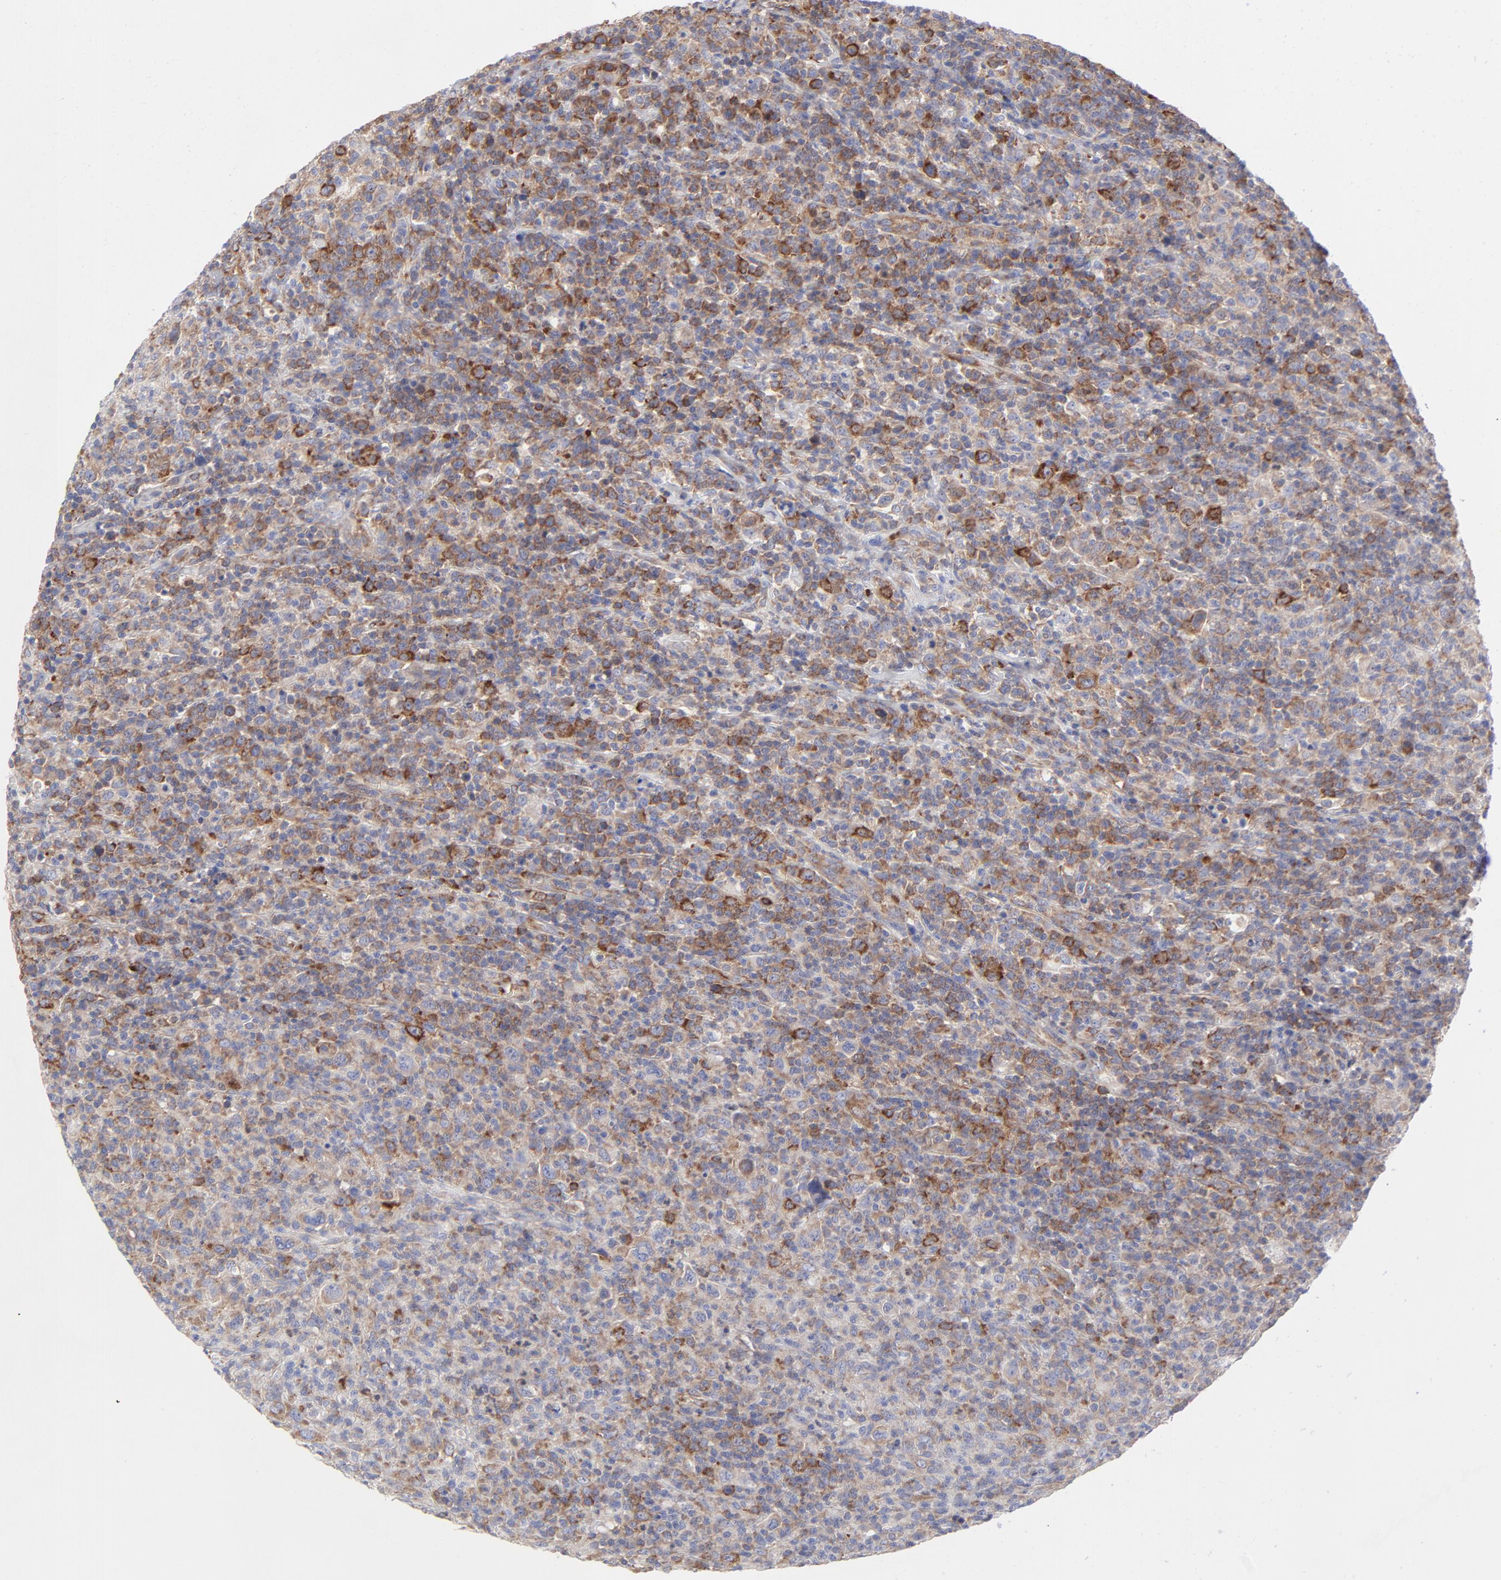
{"staining": {"intensity": "moderate", "quantity": ">75%", "location": "cytoplasmic/membranous"}, "tissue": "lymphoma", "cell_type": "Tumor cells", "image_type": "cancer", "snomed": [{"axis": "morphology", "description": "Hodgkin's disease, NOS"}, {"axis": "topography", "description": "Lymph node"}], "caption": "Approximately >75% of tumor cells in Hodgkin's disease demonstrate moderate cytoplasmic/membranous protein staining as visualized by brown immunohistochemical staining.", "gene": "EIF2AK2", "patient": {"sex": "male", "age": 65}}